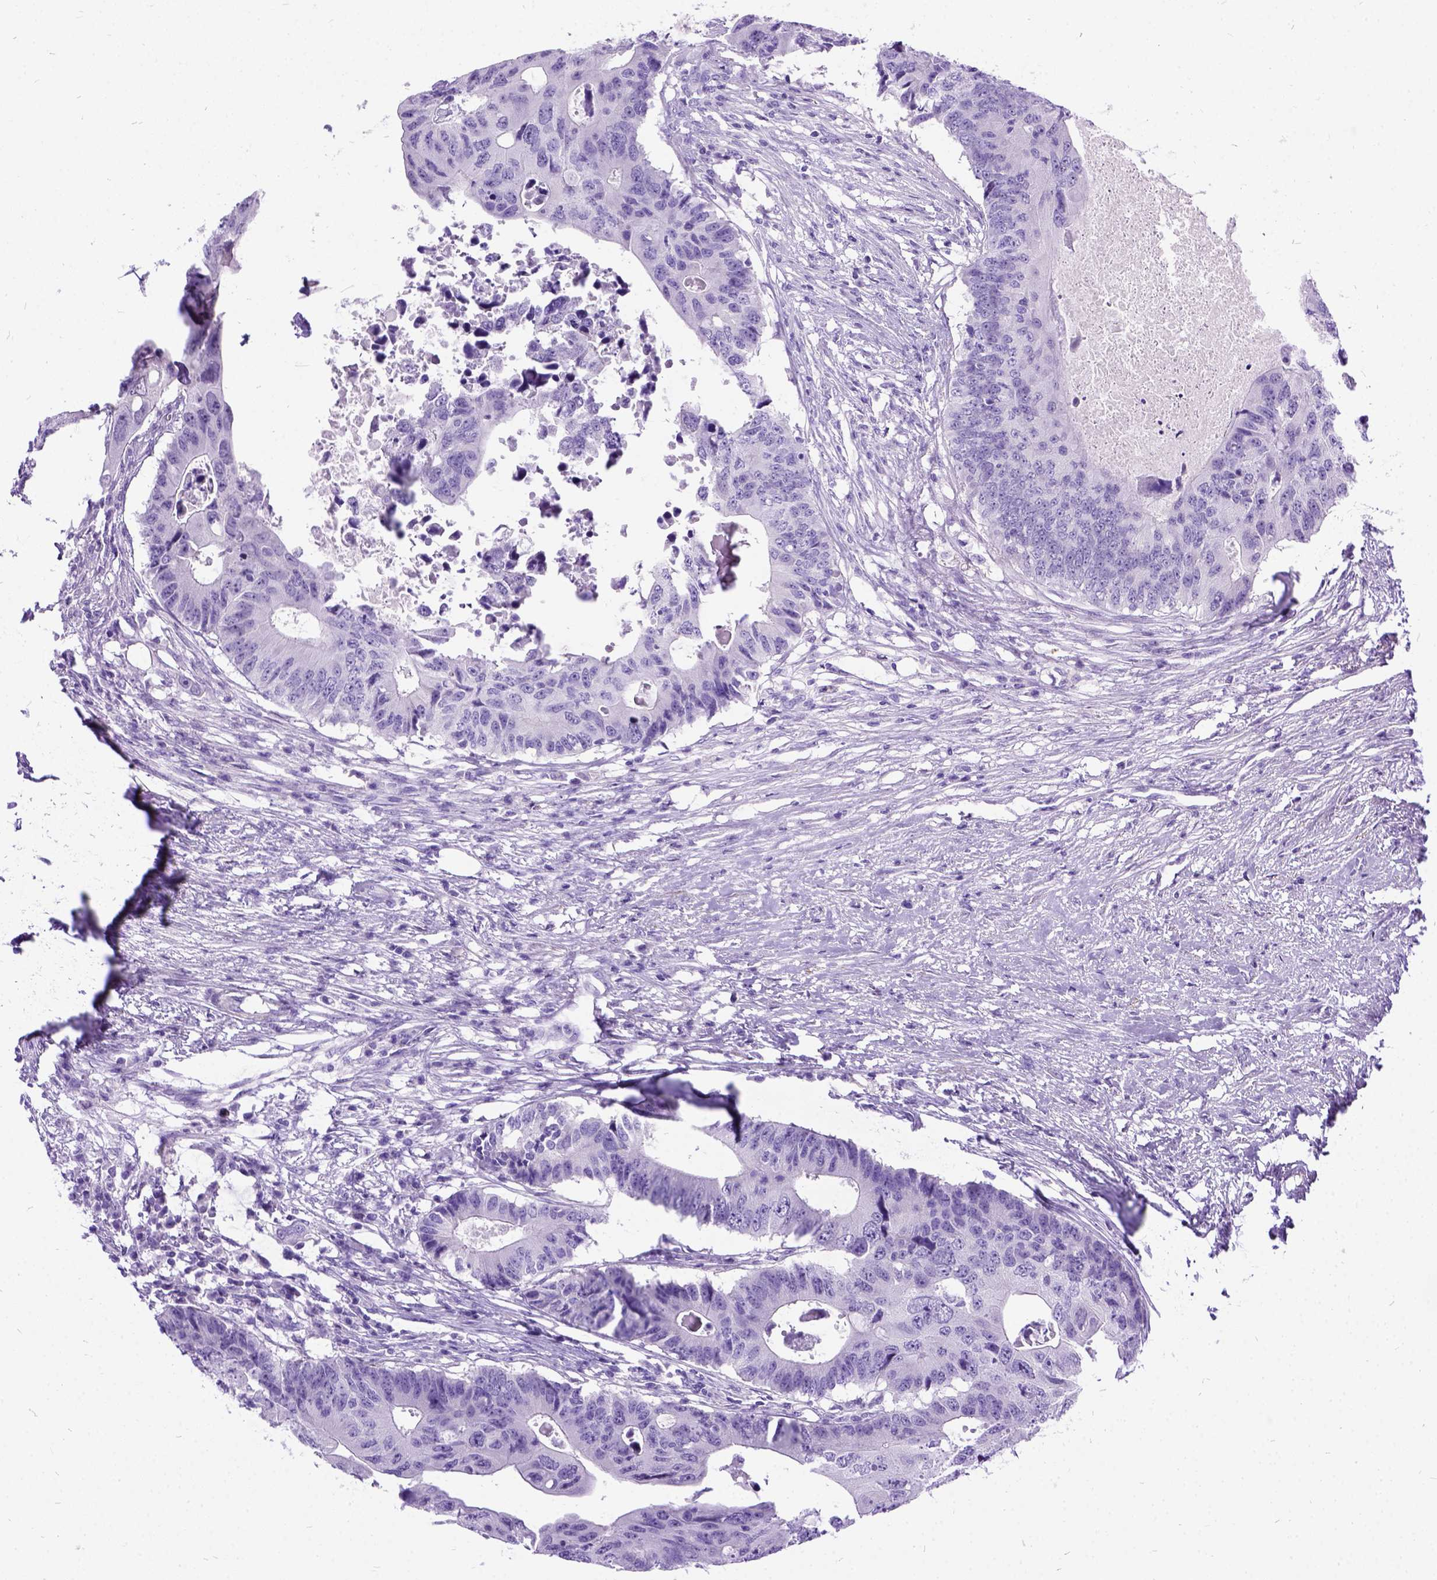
{"staining": {"intensity": "negative", "quantity": "none", "location": "none"}, "tissue": "colorectal cancer", "cell_type": "Tumor cells", "image_type": "cancer", "snomed": [{"axis": "morphology", "description": "Adenocarcinoma, NOS"}, {"axis": "topography", "description": "Colon"}], "caption": "Tumor cells show no significant protein positivity in adenocarcinoma (colorectal).", "gene": "PRG2", "patient": {"sex": "male", "age": 71}}